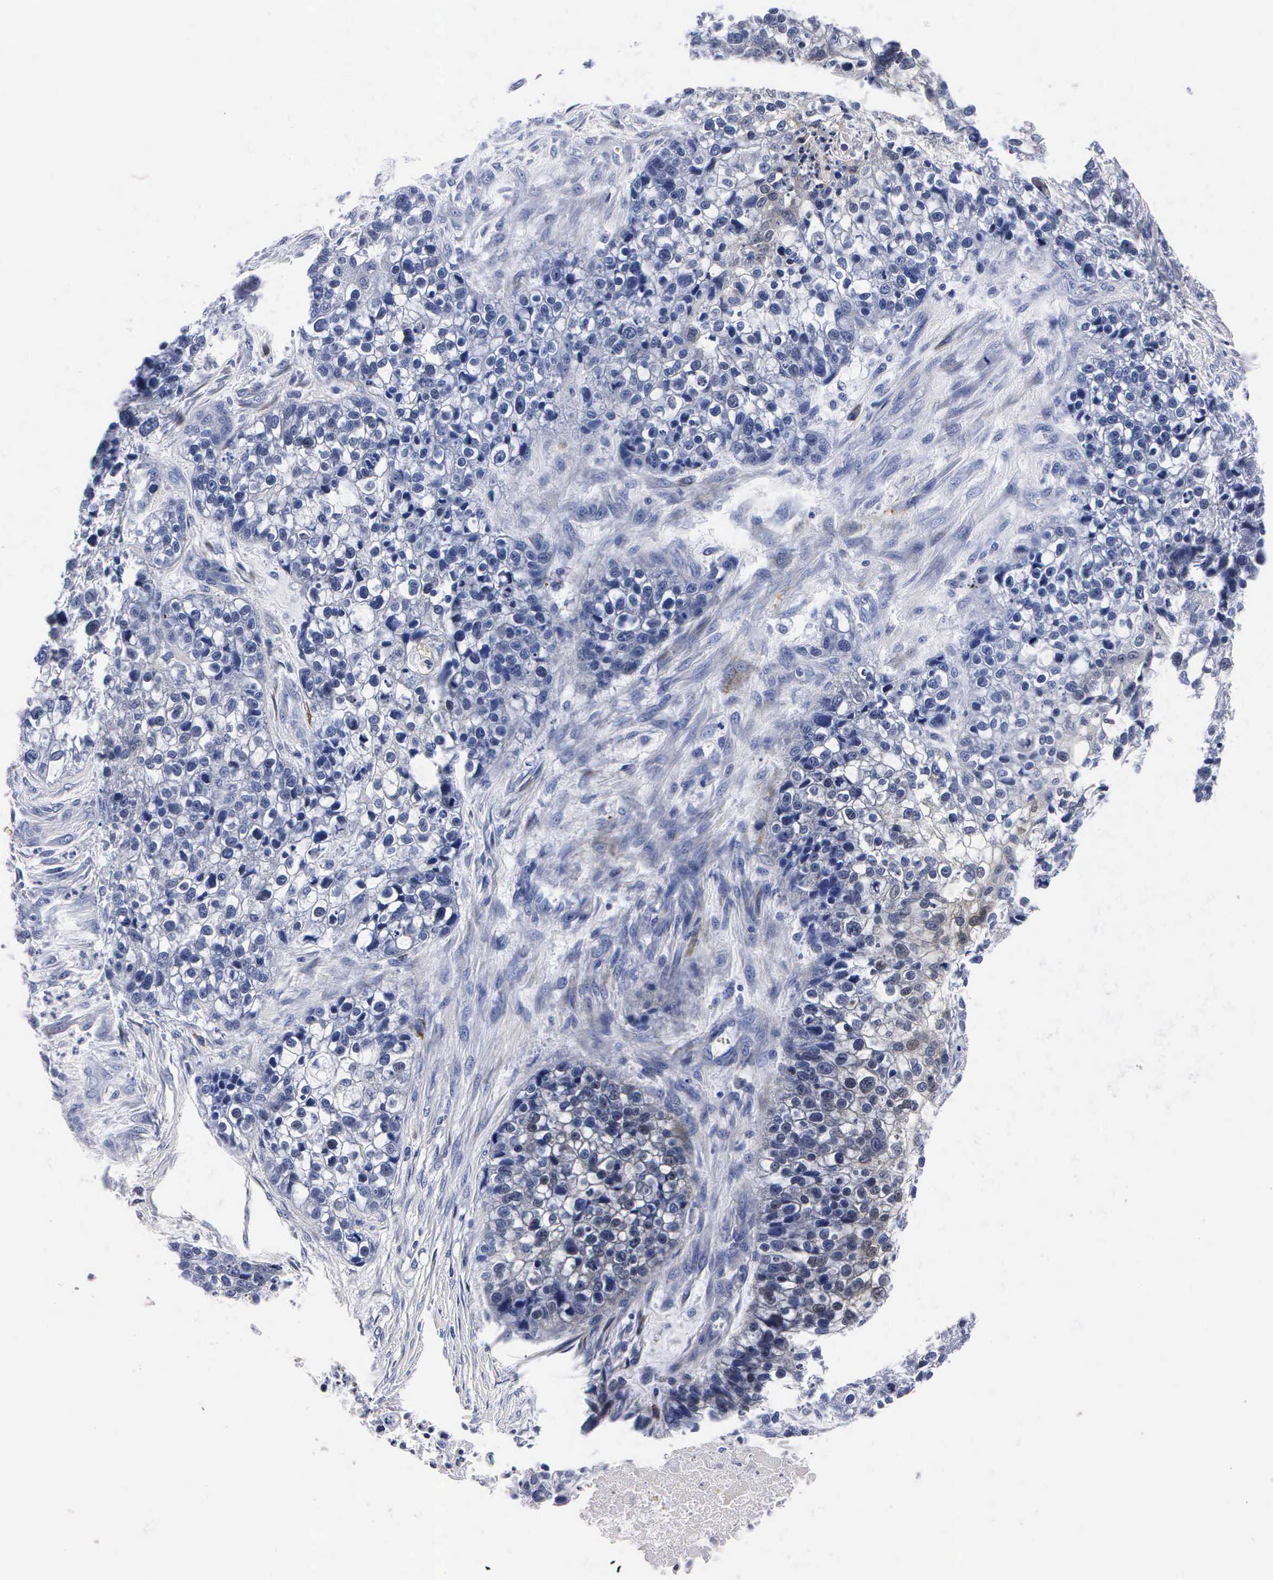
{"staining": {"intensity": "negative", "quantity": "none", "location": "none"}, "tissue": "lung cancer", "cell_type": "Tumor cells", "image_type": "cancer", "snomed": [{"axis": "morphology", "description": "Squamous cell carcinoma, NOS"}, {"axis": "topography", "description": "Lymph node"}, {"axis": "topography", "description": "Lung"}], "caption": "An immunohistochemistry (IHC) histopathology image of squamous cell carcinoma (lung) is shown. There is no staining in tumor cells of squamous cell carcinoma (lung).", "gene": "ENO2", "patient": {"sex": "male", "age": 74}}